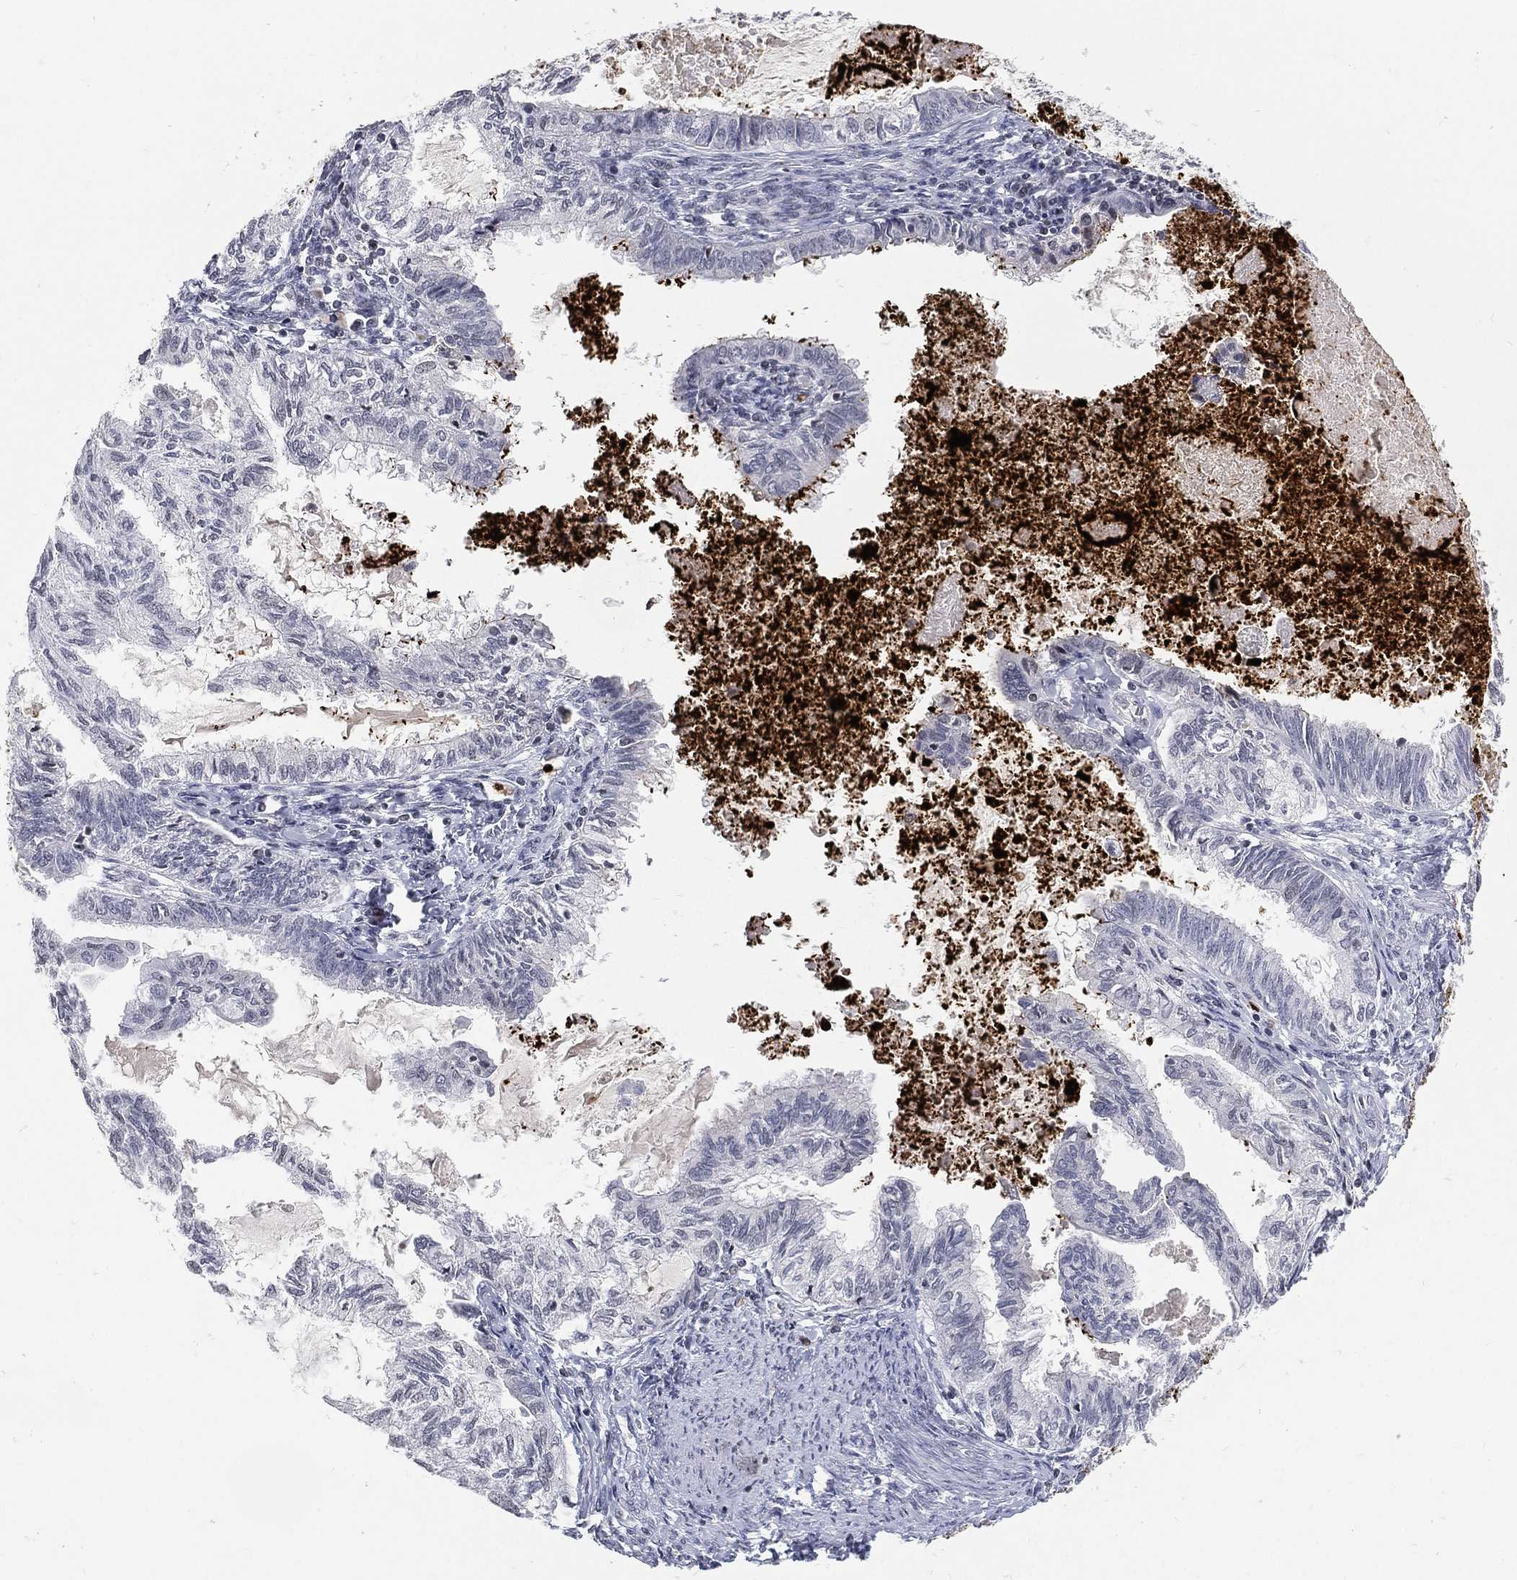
{"staining": {"intensity": "negative", "quantity": "none", "location": "none"}, "tissue": "endometrial cancer", "cell_type": "Tumor cells", "image_type": "cancer", "snomed": [{"axis": "morphology", "description": "Adenocarcinoma, NOS"}, {"axis": "topography", "description": "Endometrium"}], "caption": "Immunohistochemical staining of endometrial cancer shows no significant staining in tumor cells.", "gene": "ARG1", "patient": {"sex": "female", "age": 86}}